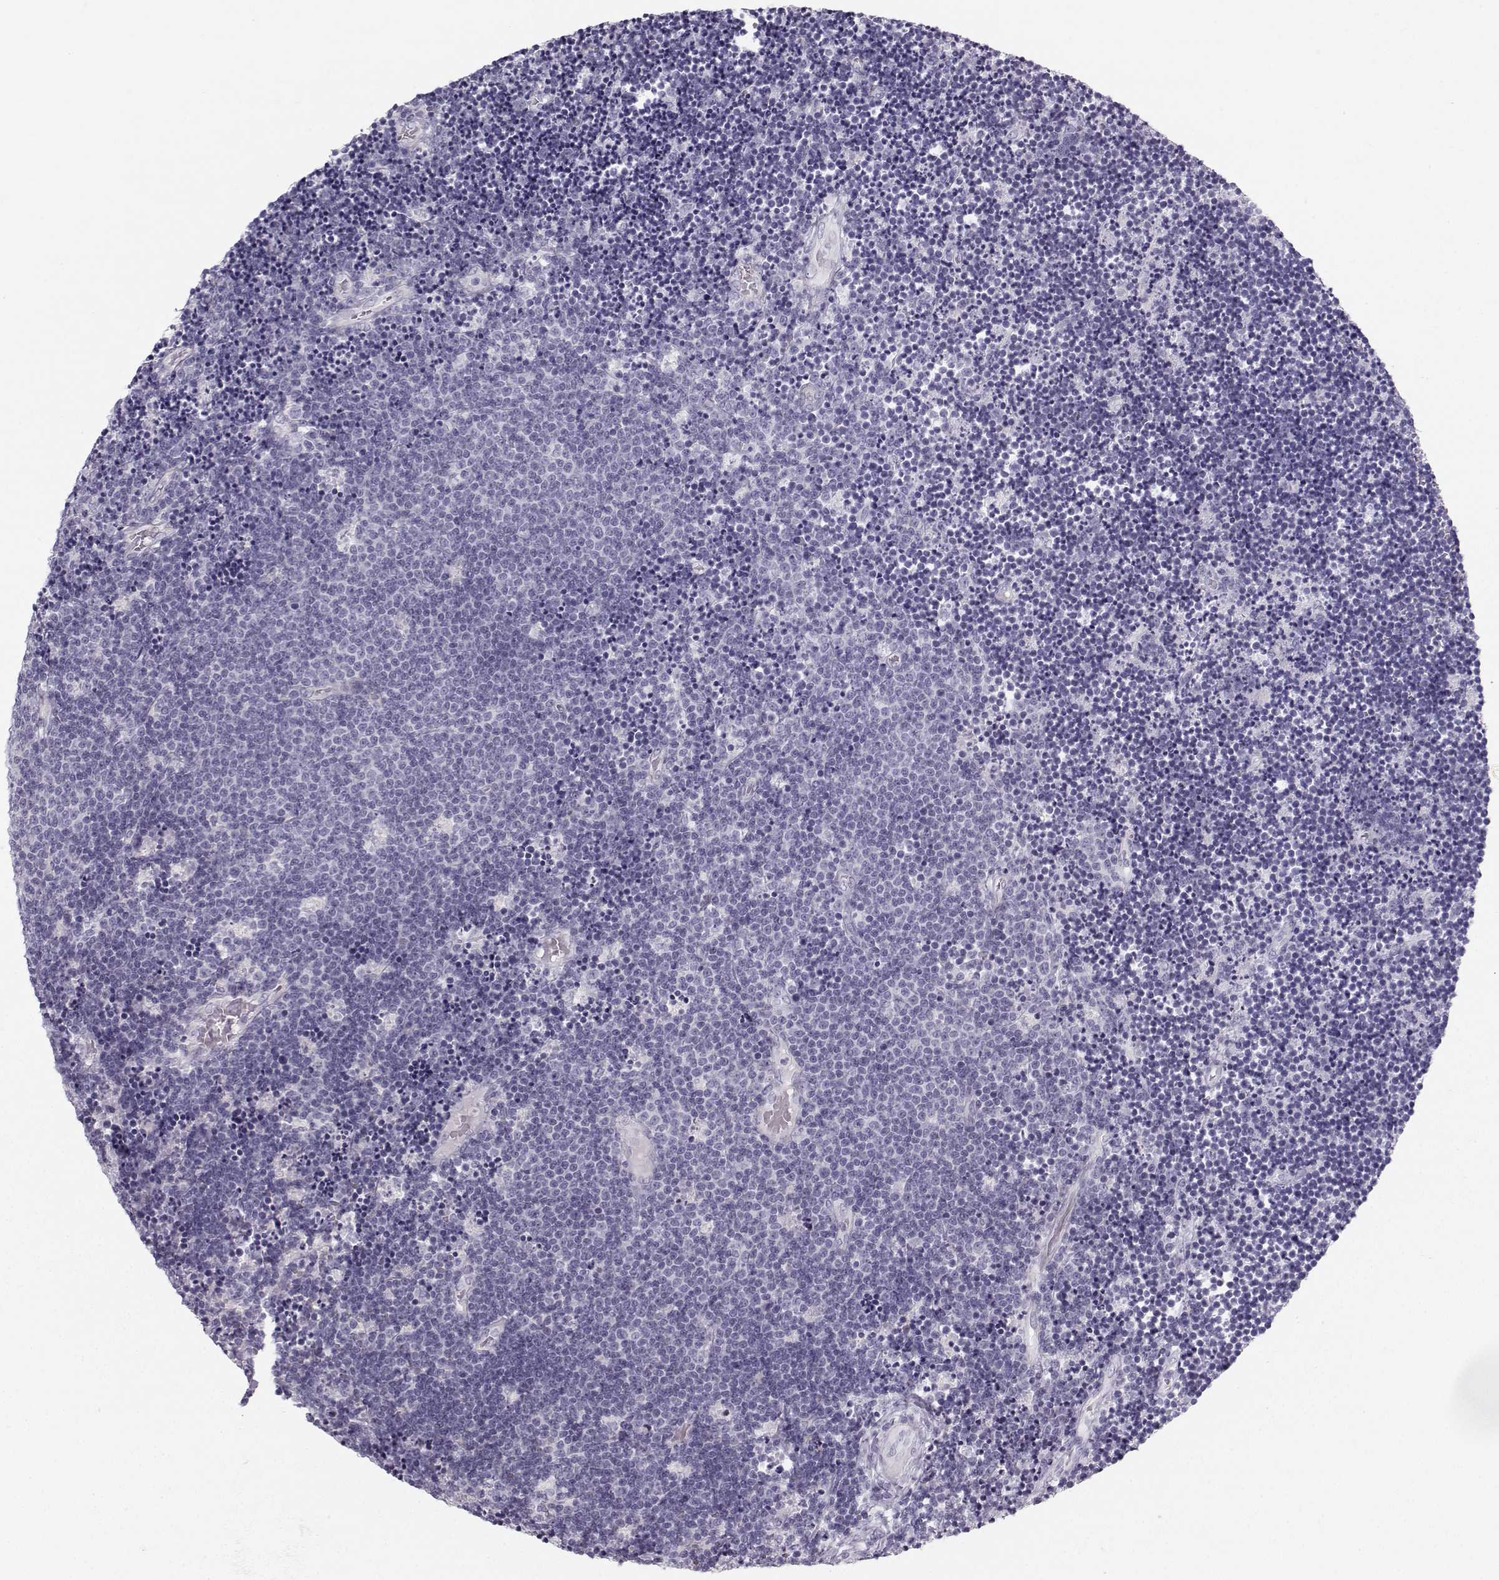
{"staining": {"intensity": "negative", "quantity": "none", "location": "none"}, "tissue": "lymphoma", "cell_type": "Tumor cells", "image_type": "cancer", "snomed": [{"axis": "morphology", "description": "Malignant lymphoma, non-Hodgkin's type, Low grade"}, {"axis": "topography", "description": "Brain"}], "caption": "Image shows no protein positivity in tumor cells of low-grade malignant lymphoma, non-Hodgkin's type tissue.", "gene": "CASR", "patient": {"sex": "female", "age": 66}}